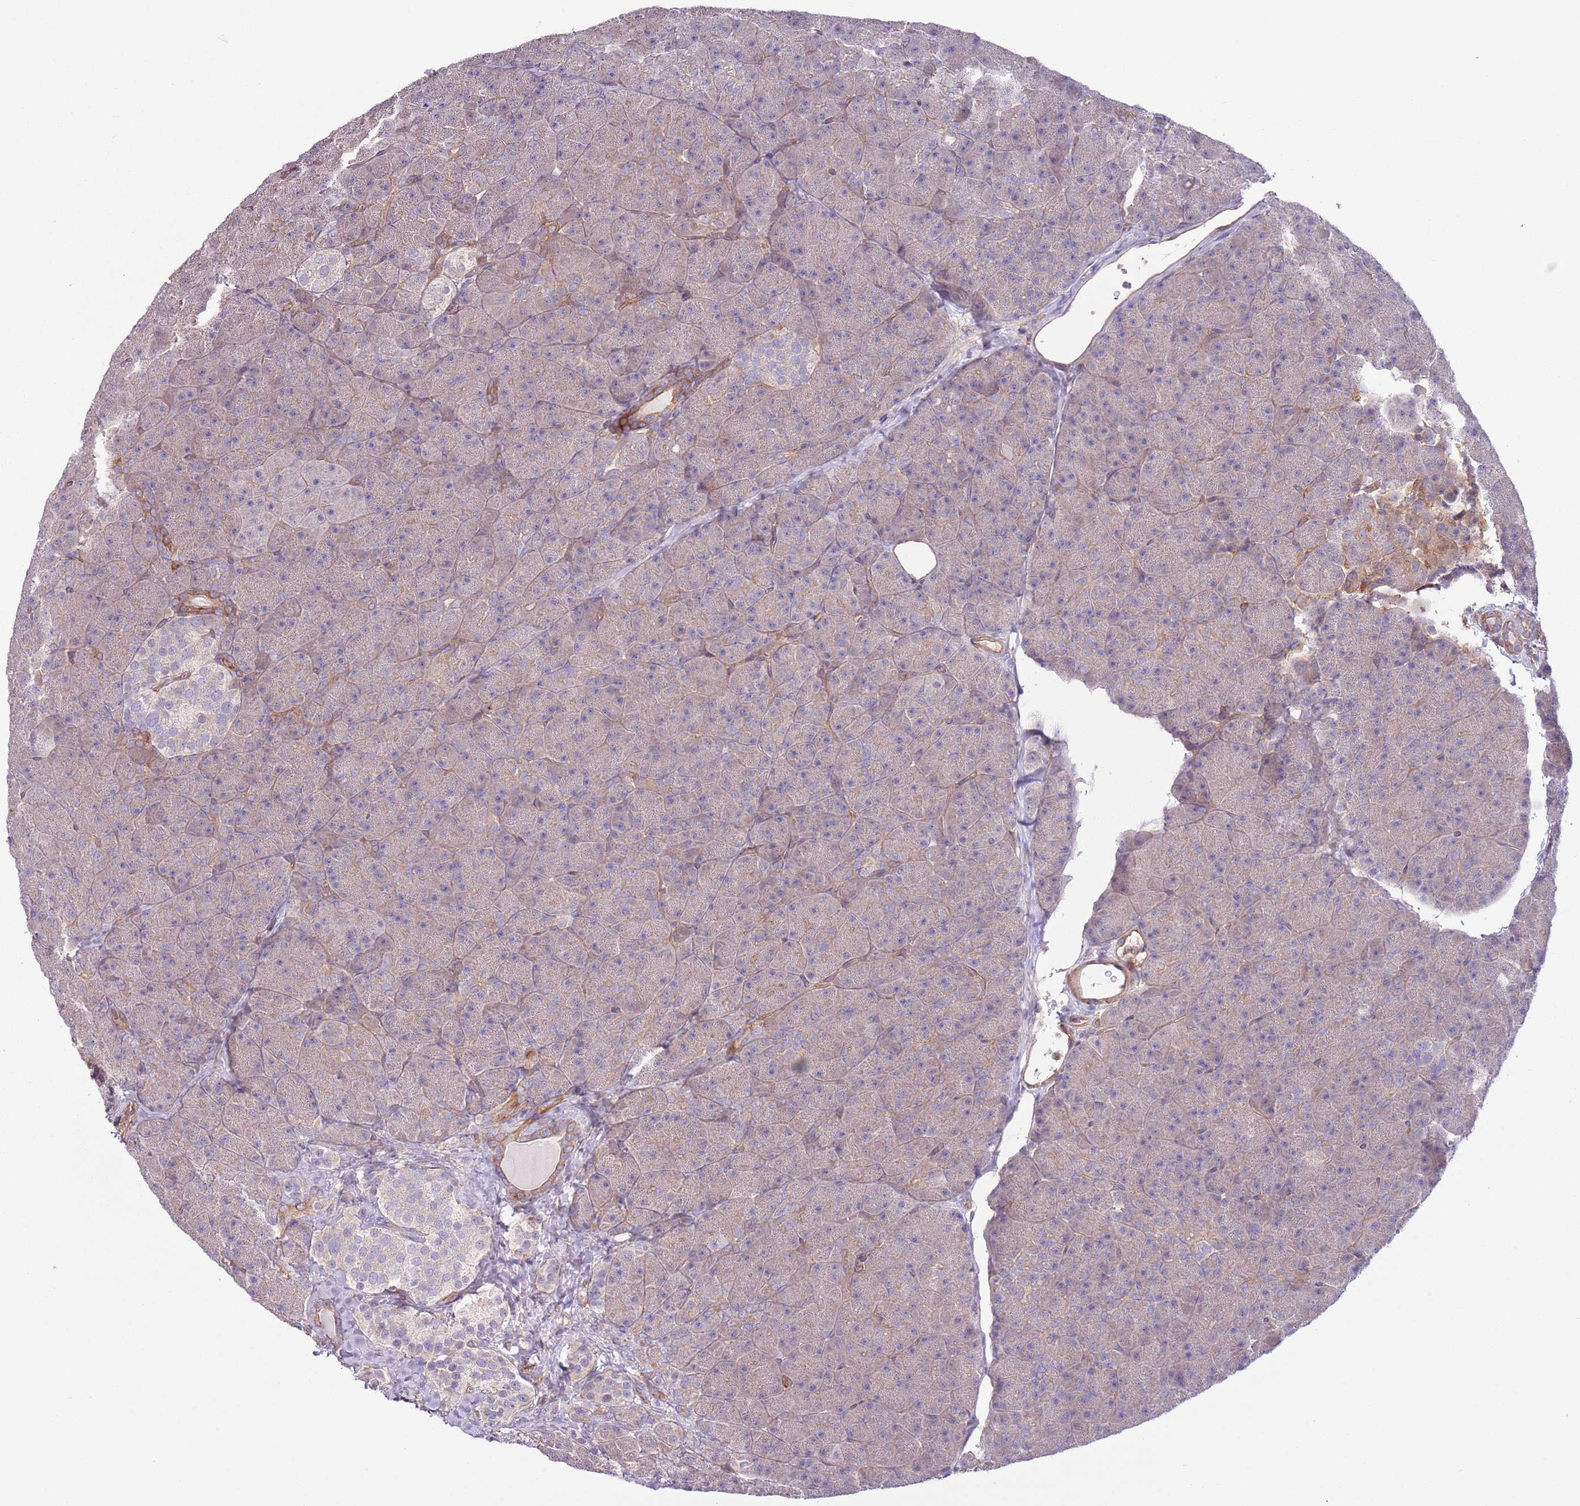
{"staining": {"intensity": "moderate", "quantity": "<25%", "location": "cytoplasmic/membranous"}, "tissue": "pancreas", "cell_type": "Exocrine glandular cells", "image_type": "normal", "snomed": [{"axis": "morphology", "description": "Normal tissue, NOS"}, {"axis": "topography", "description": "Pancreas"}], "caption": "Protein expression analysis of benign human pancreas reveals moderate cytoplasmic/membranous positivity in approximately <25% of exocrine glandular cells.", "gene": "LPIN2", "patient": {"sex": "male", "age": 36}}